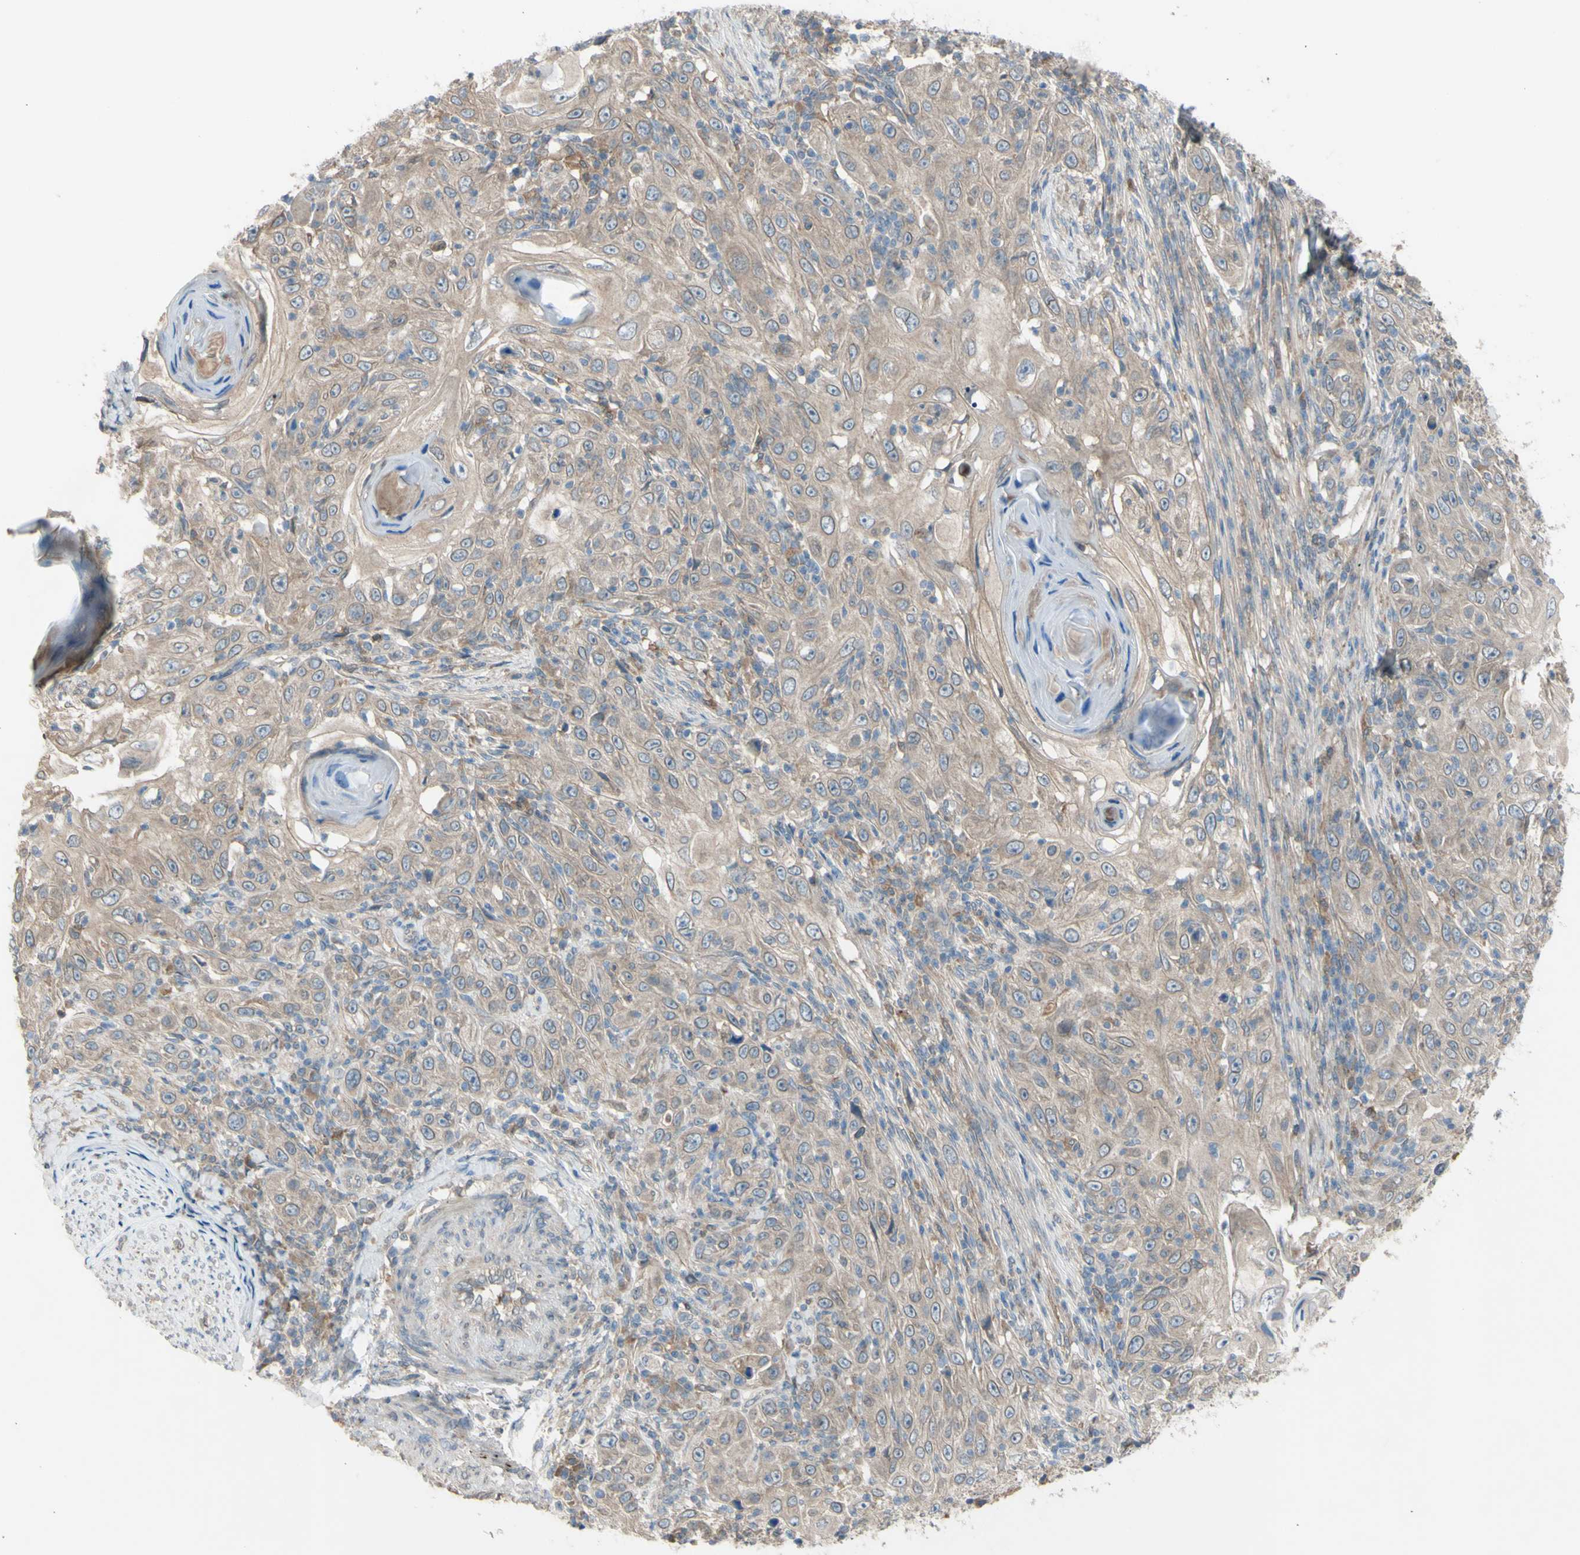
{"staining": {"intensity": "weak", "quantity": ">75%", "location": "cytoplasmic/membranous"}, "tissue": "skin cancer", "cell_type": "Tumor cells", "image_type": "cancer", "snomed": [{"axis": "morphology", "description": "Squamous cell carcinoma, NOS"}, {"axis": "topography", "description": "Skin"}], "caption": "This histopathology image displays IHC staining of squamous cell carcinoma (skin), with low weak cytoplasmic/membranous staining in about >75% of tumor cells.", "gene": "AFP", "patient": {"sex": "female", "age": 88}}